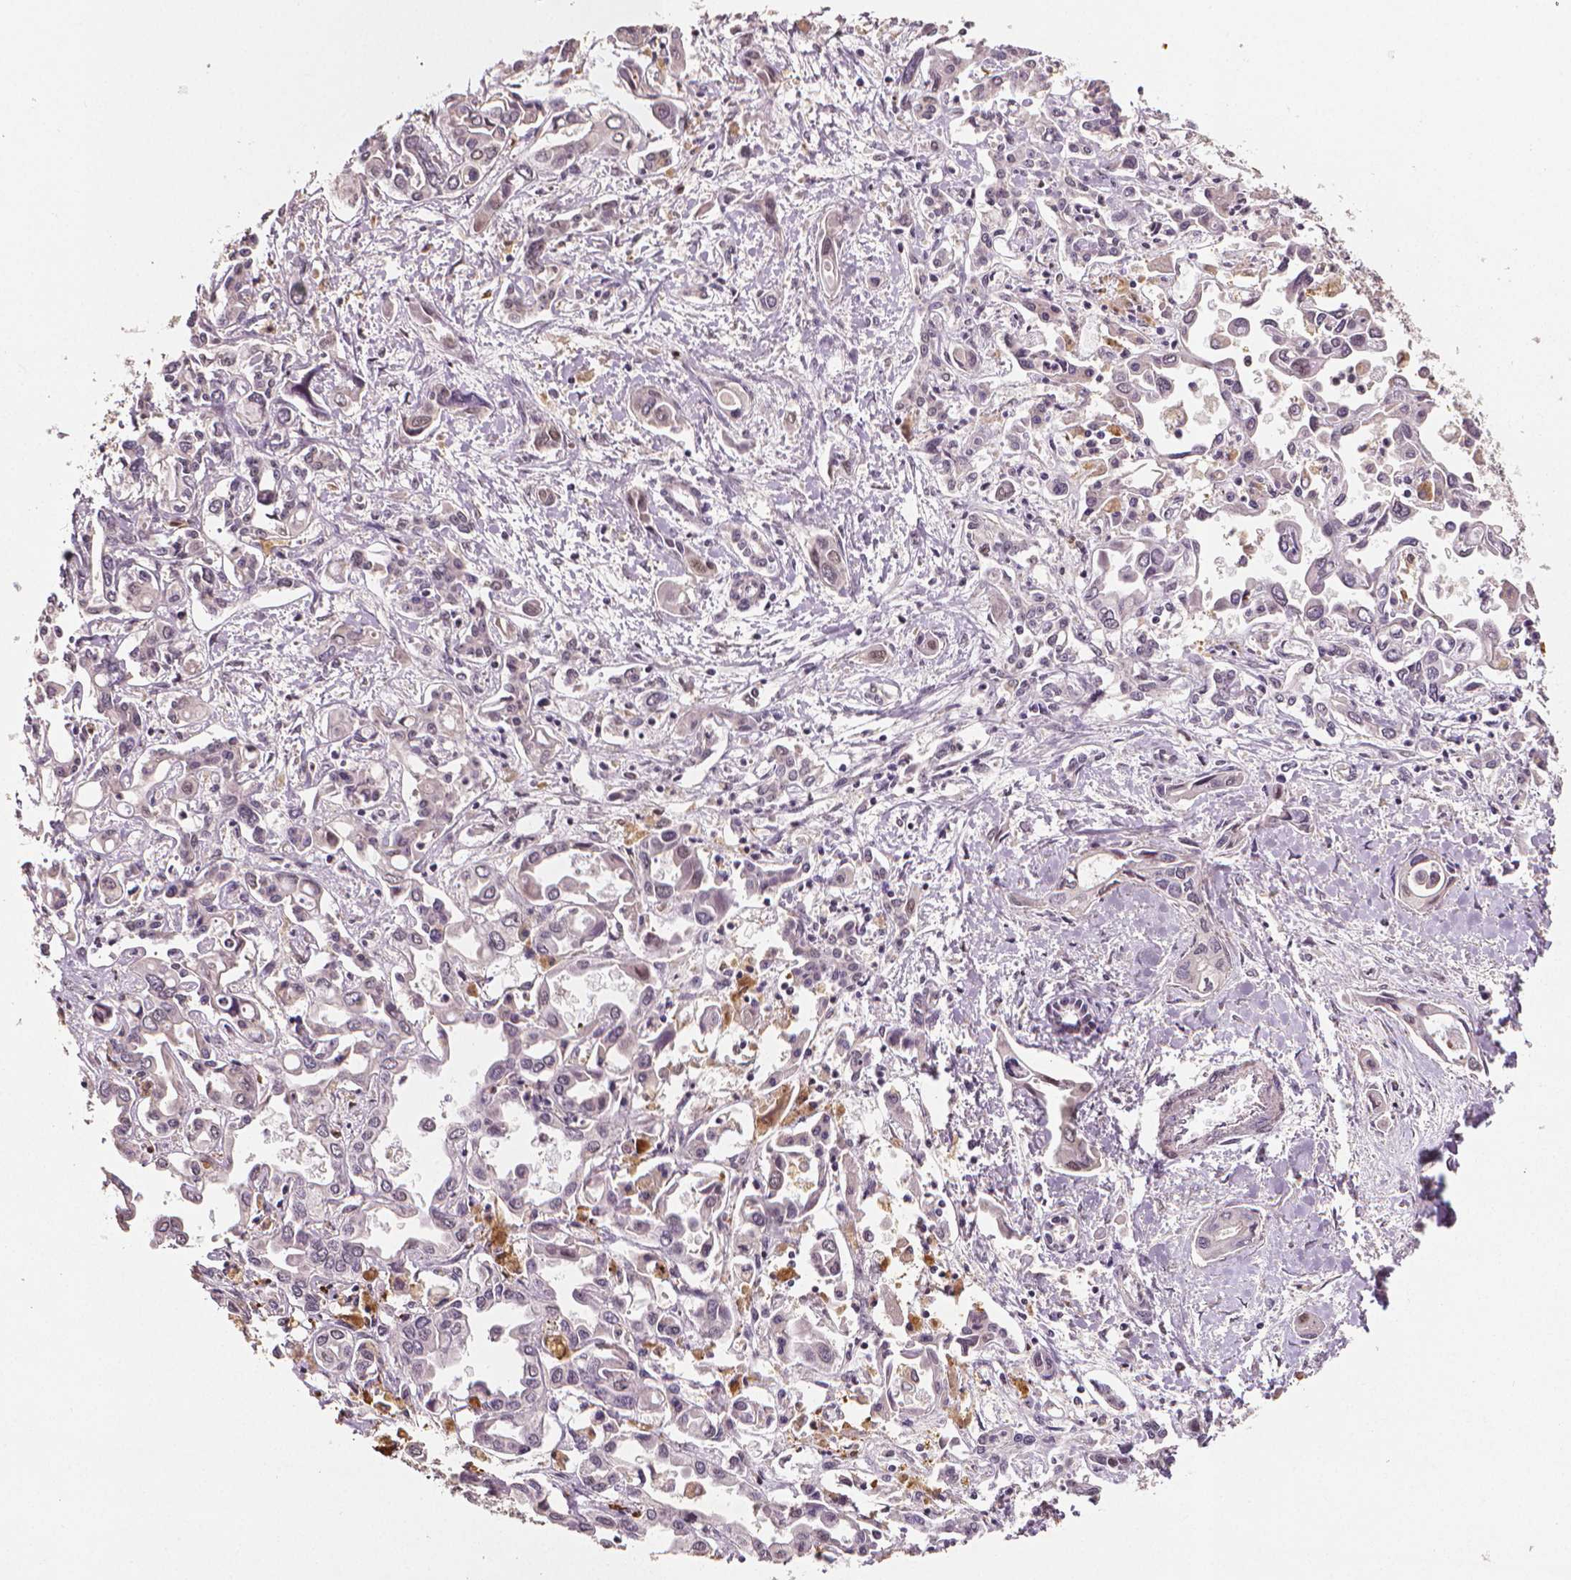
{"staining": {"intensity": "negative", "quantity": "none", "location": "none"}, "tissue": "liver cancer", "cell_type": "Tumor cells", "image_type": "cancer", "snomed": [{"axis": "morphology", "description": "Cholangiocarcinoma"}, {"axis": "topography", "description": "Liver"}], "caption": "This photomicrograph is of liver cholangiocarcinoma stained with immunohistochemistry to label a protein in brown with the nuclei are counter-stained blue. There is no staining in tumor cells.", "gene": "STAT3", "patient": {"sex": "female", "age": 64}}